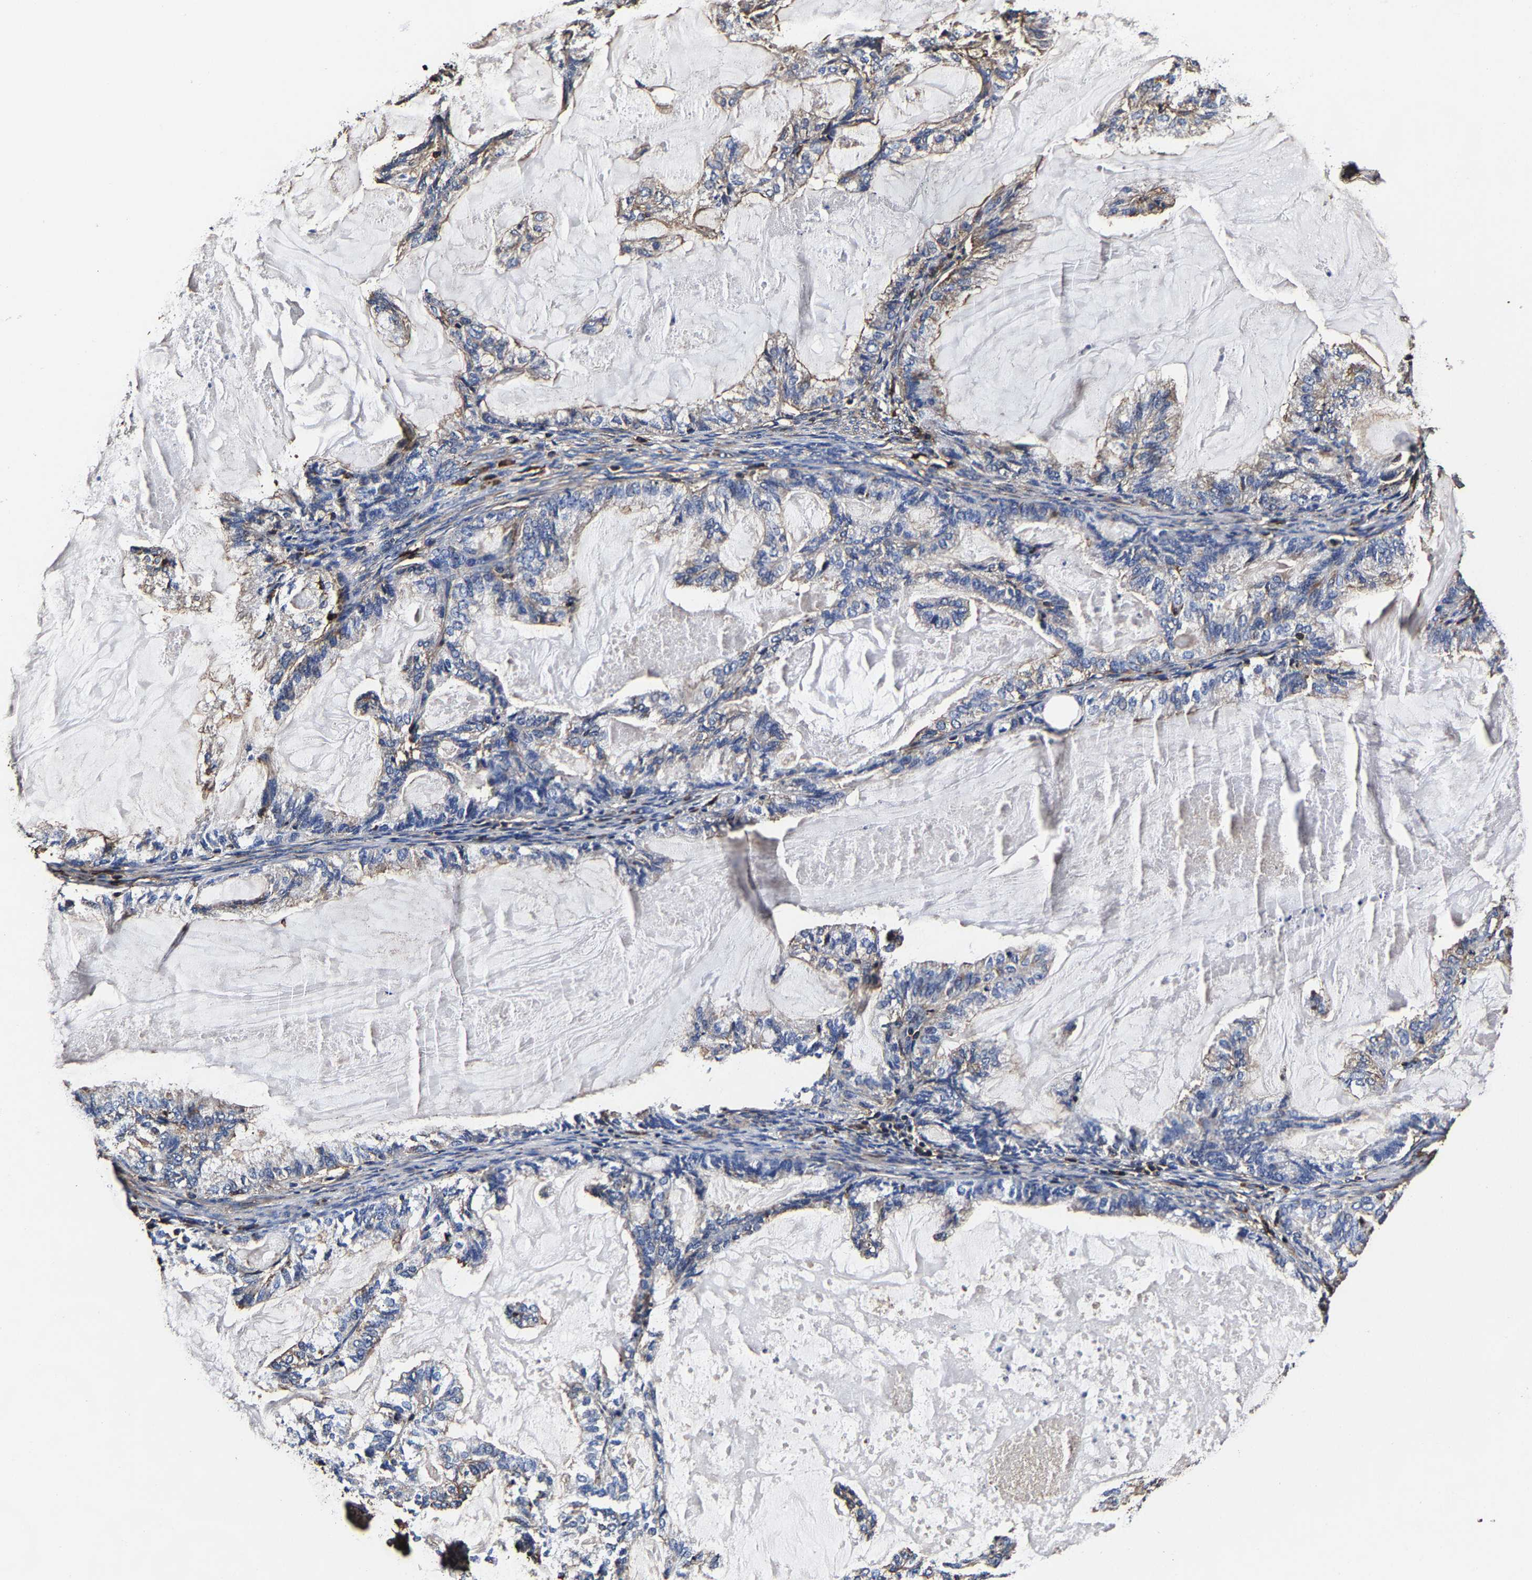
{"staining": {"intensity": "weak", "quantity": "25%-75%", "location": "cytoplasmic/membranous"}, "tissue": "endometrial cancer", "cell_type": "Tumor cells", "image_type": "cancer", "snomed": [{"axis": "morphology", "description": "Adenocarcinoma, NOS"}, {"axis": "topography", "description": "Endometrium"}], "caption": "Endometrial cancer tissue reveals weak cytoplasmic/membranous positivity in approximately 25%-75% of tumor cells, visualized by immunohistochemistry.", "gene": "SSH3", "patient": {"sex": "female", "age": 86}}